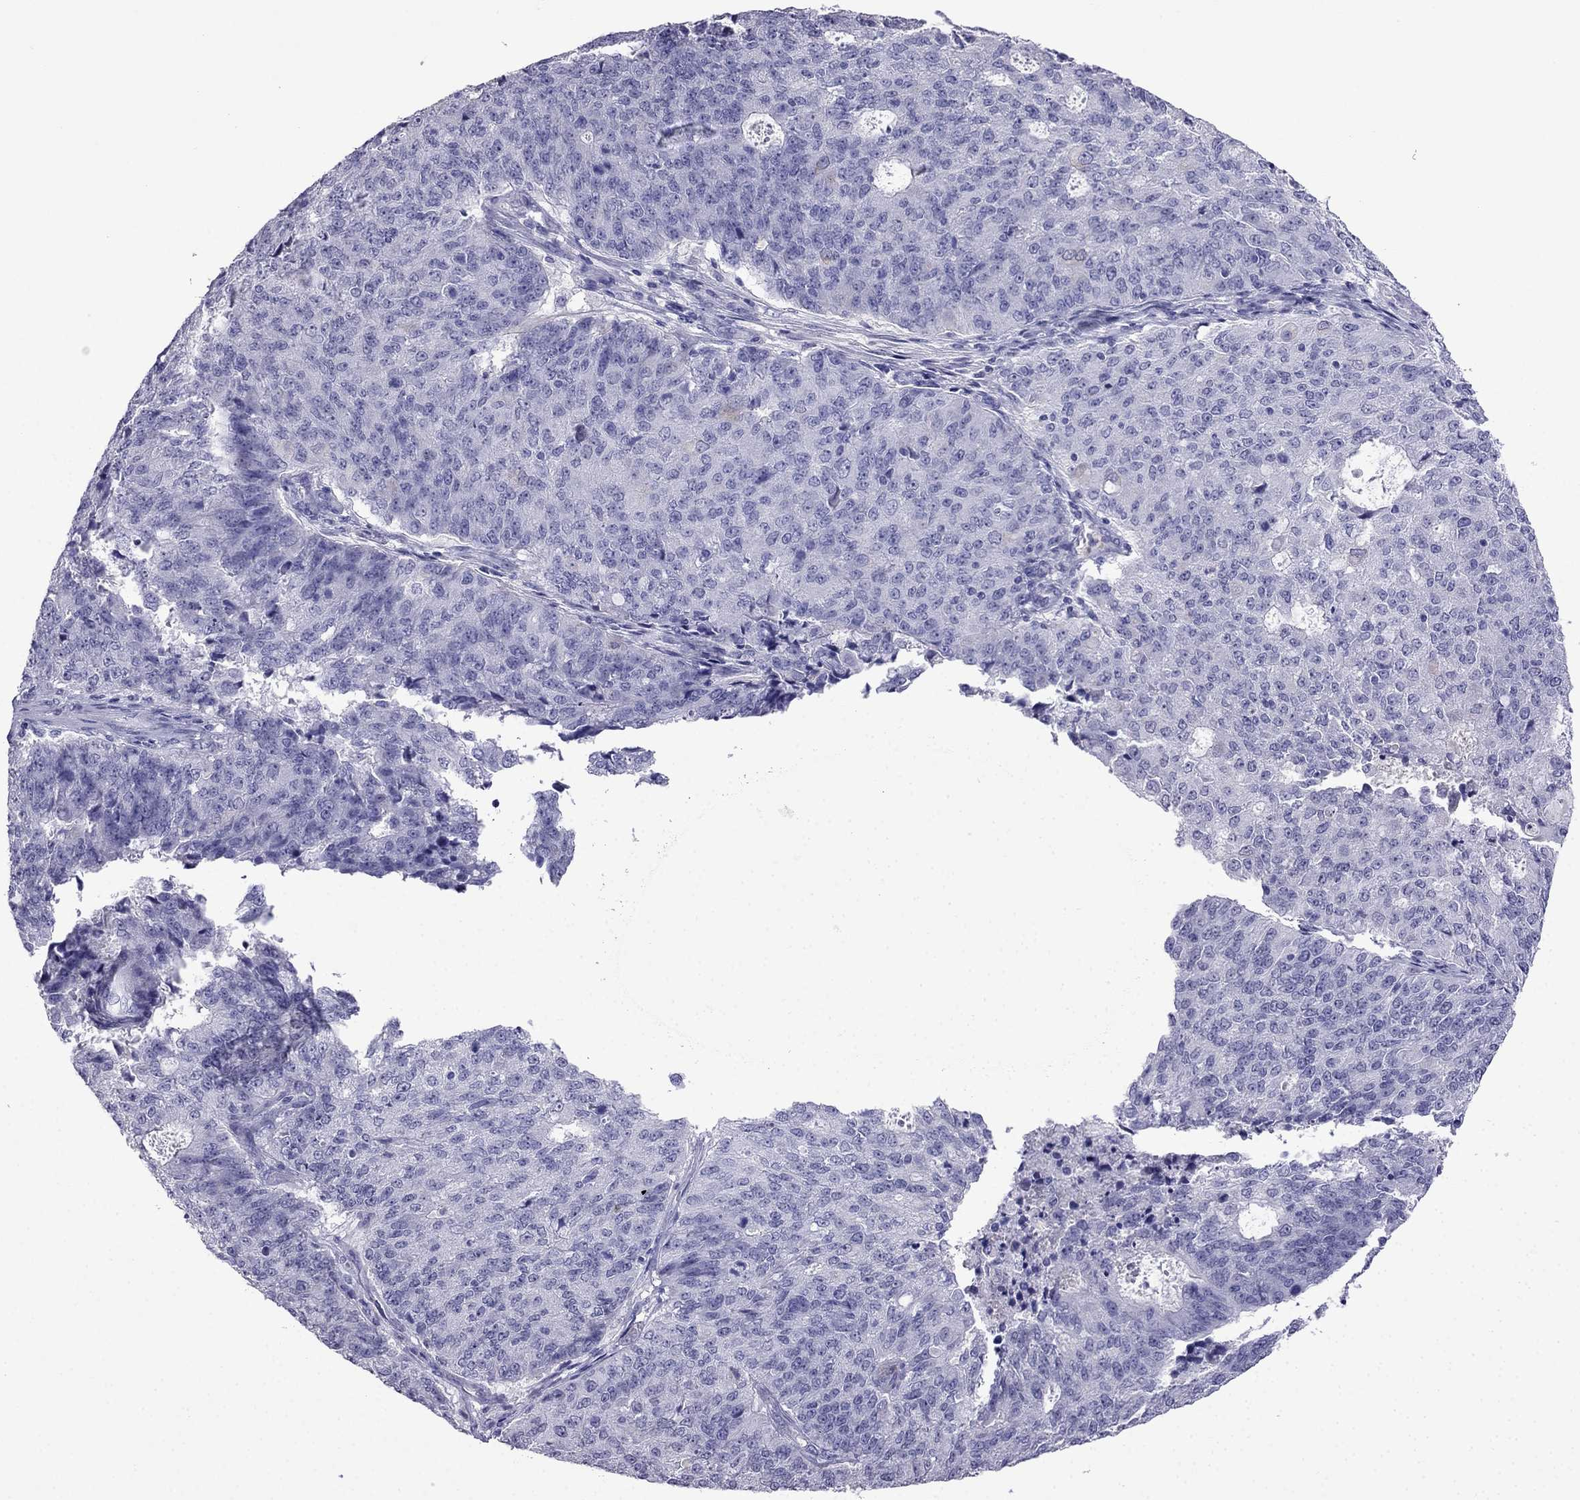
{"staining": {"intensity": "weak", "quantity": "<25%", "location": "cytoplasmic/membranous"}, "tissue": "endometrial cancer", "cell_type": "Tumor cells", "image_type": "cancer", "snomed": [{"axis": "morphology", "description": "Adenocarcinoma, NOS"}, {"axis": "topography", "description": "Endometrium"}], "caption": "Tumor cells show no significant expression in endometrial cancer.", "gene": "CDHR4", "patient": {"sex": "female", "age": 82}}